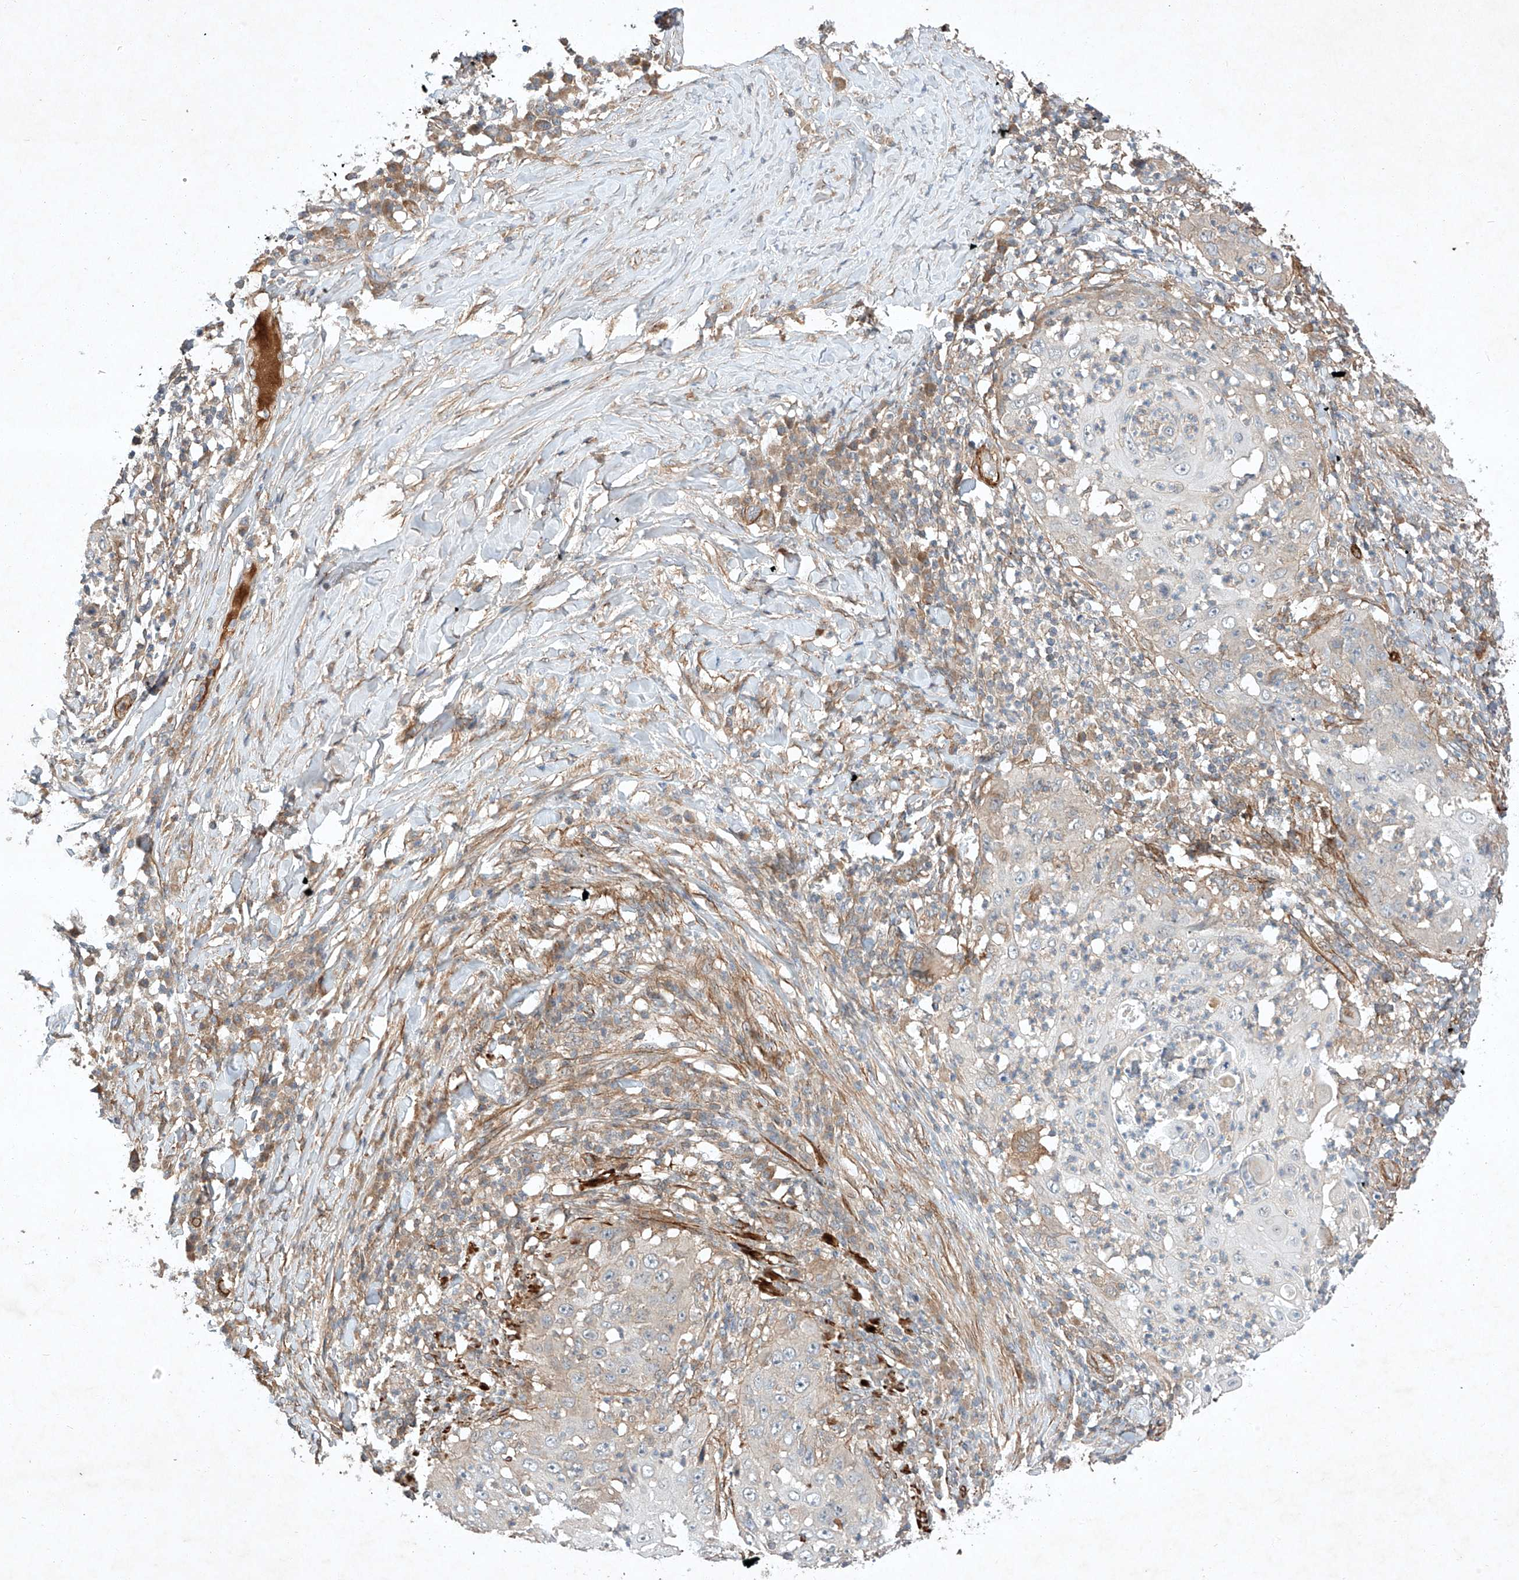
{"staining": {"intensity": "negative", "quantity": "none", "location": "none"}, "tissue": "skin cancer", "cell_type": "Tumor cells", "image_type": "cancer", "snomed": [{"axis": "morphology", "description": "Squamous cell carcinoma, NOS"}, {"axis": "topography", "description": "Skin"}], "caption": "Immunohistochemical staining of human squamous cell carcinoma (skin) shows no significant positivity in tumor cells.", "gene": "ARHGAP33", "patient": {"sex": "female", "age": 44}}